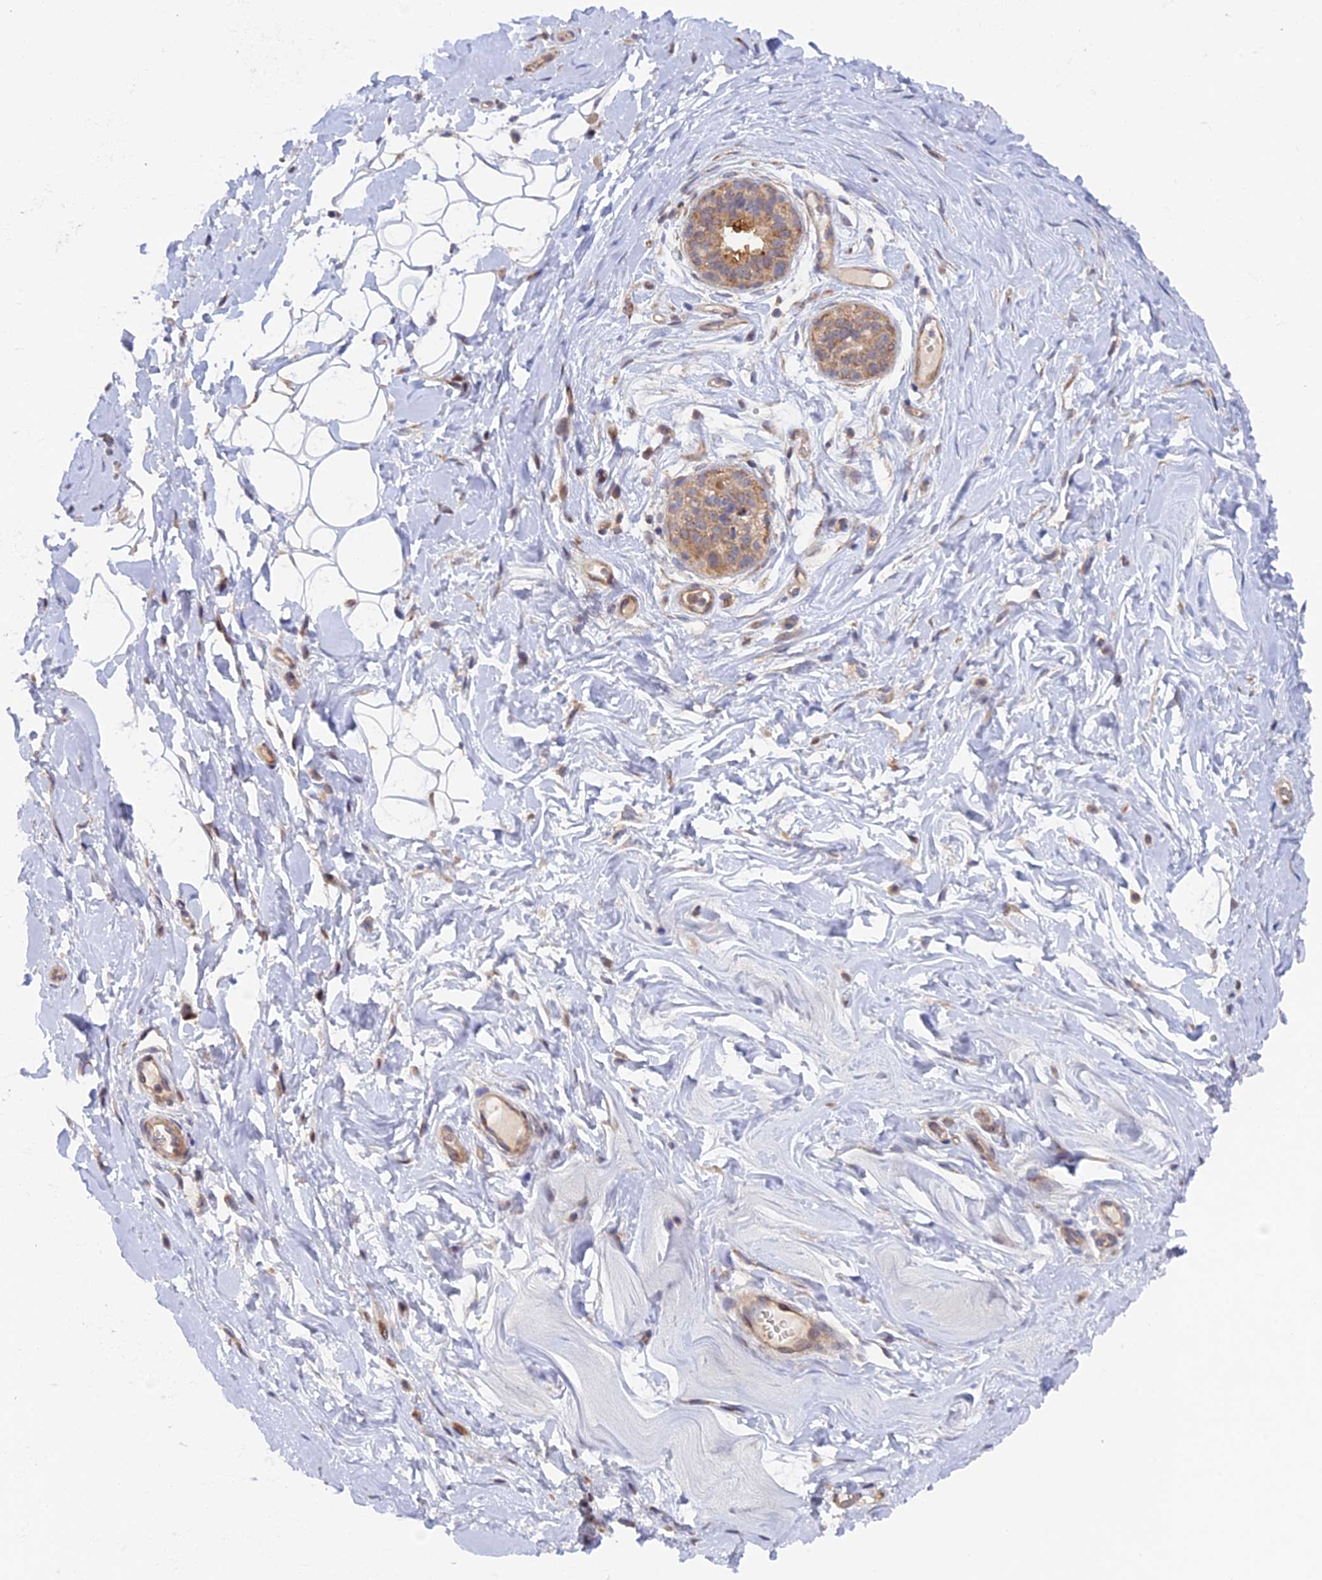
{"staining": {"intensity": "negative", "quantity": "none", "location": "none"}, "tissue": "adipose tissue", "cell_type": "Adipocytes", "image_type": "normal", "snomed": [{"axis": "morphology", "description": "Normal tissue, NOS"}, {"axis": "topography", "description": "Breast"}], "caption": "This is an immunohistochemistry image of benign adipose tissue. There is no staining in adipocytes.", "gene": "FERMT1", "patient": {"sex": "female", "age": 26}}